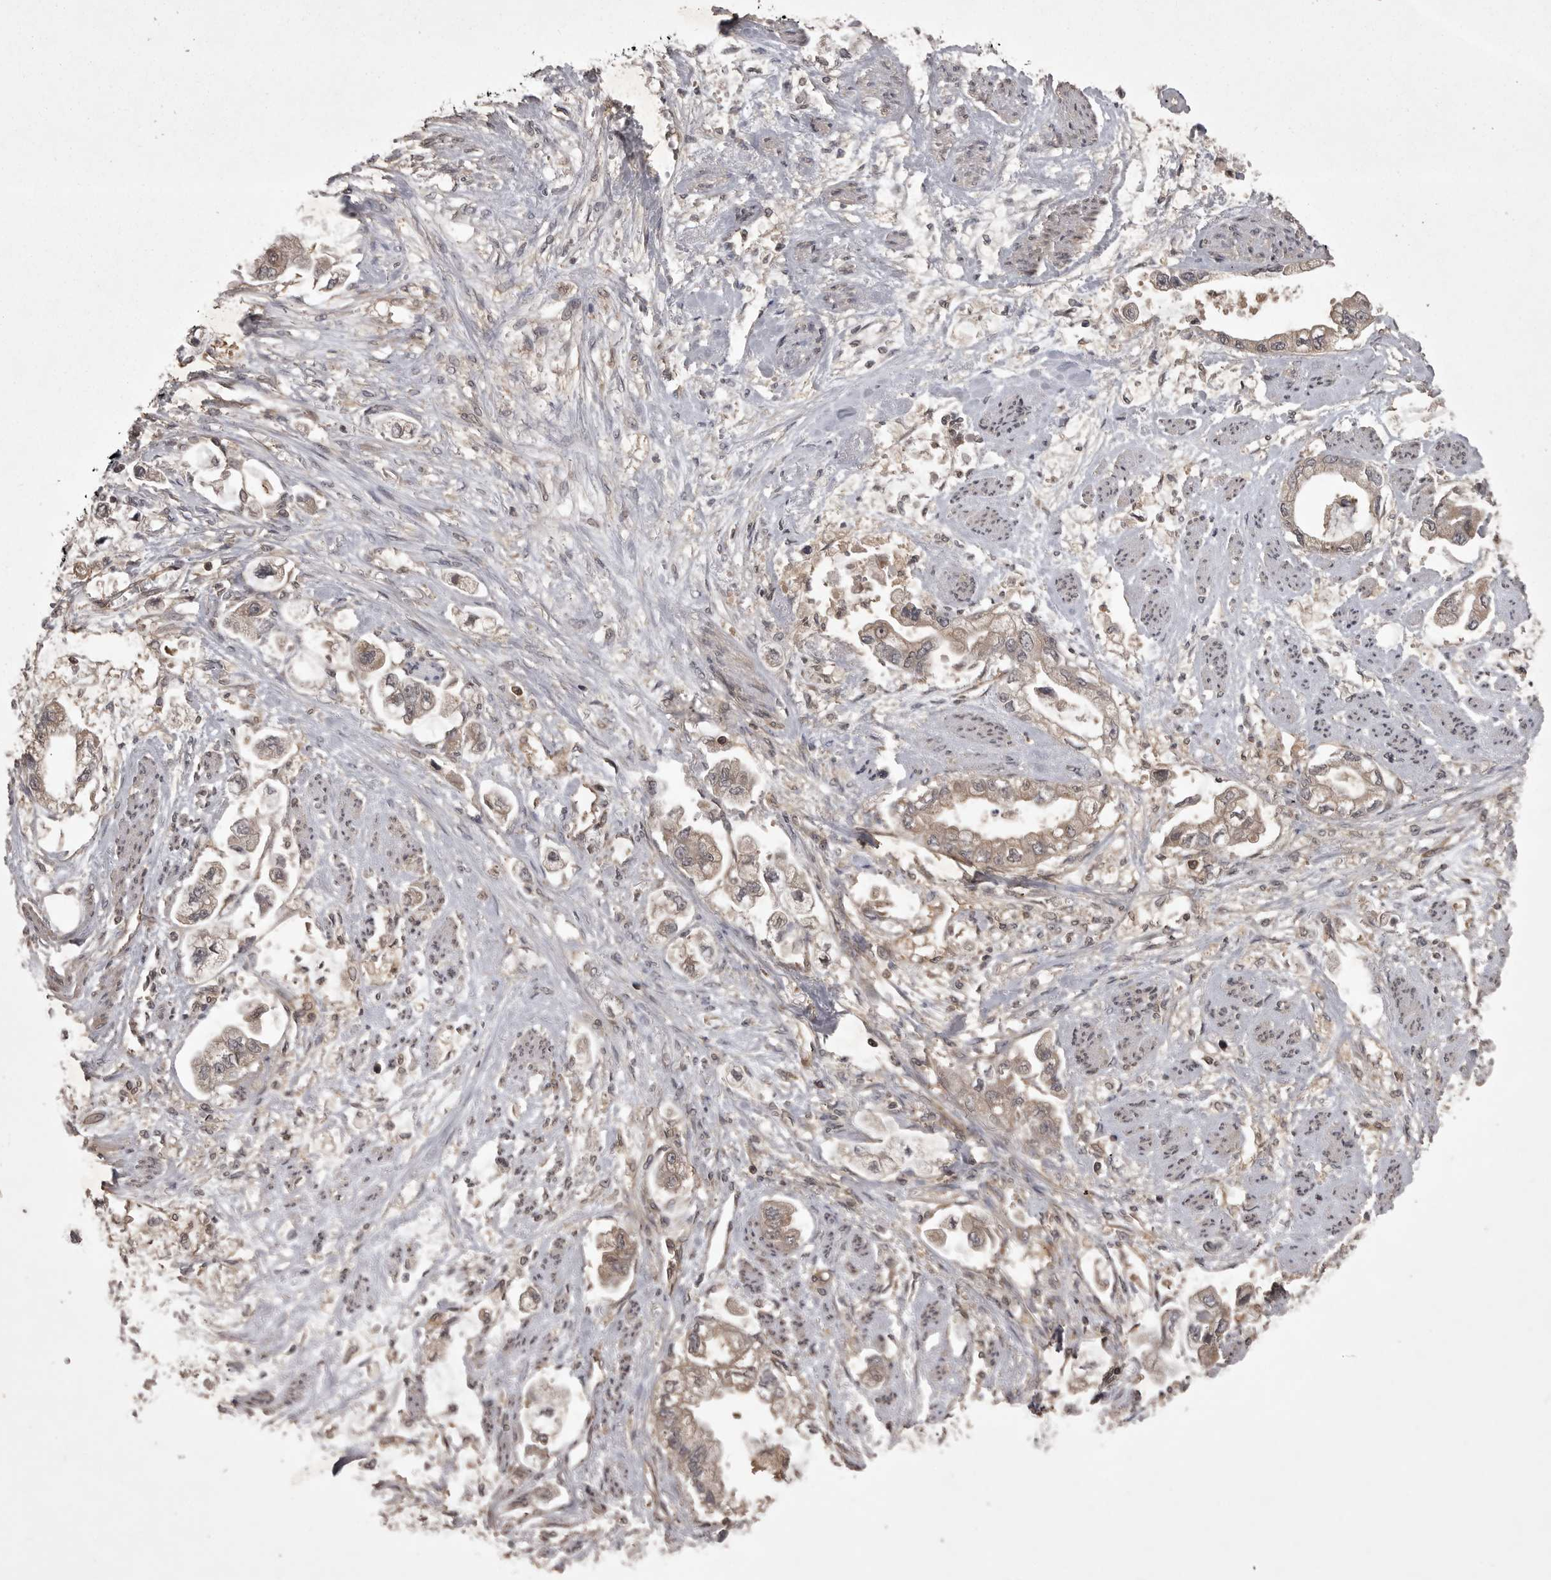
{"staining": {"intensity": "weak", "quantity": ">75%", "location": "cytoplasmic/membranous"}, "tissue": "stomach cancer", "cell_type": "Tumor cells", "image_type": "cancer", "snomed": [{"axis": "morphology", "description": "Adenocarcinoma, NOS"}, {"axis": "topography", "description": "Stomach"}], "caption": "Human stomach cancer (adenocarcinoma) stained with a brown dye displays weak cytoplasmic/membranous positive staining in about >75% of tumor cells.", "gene": "STK24", "patient": {"sex": "male", "age": 62}}